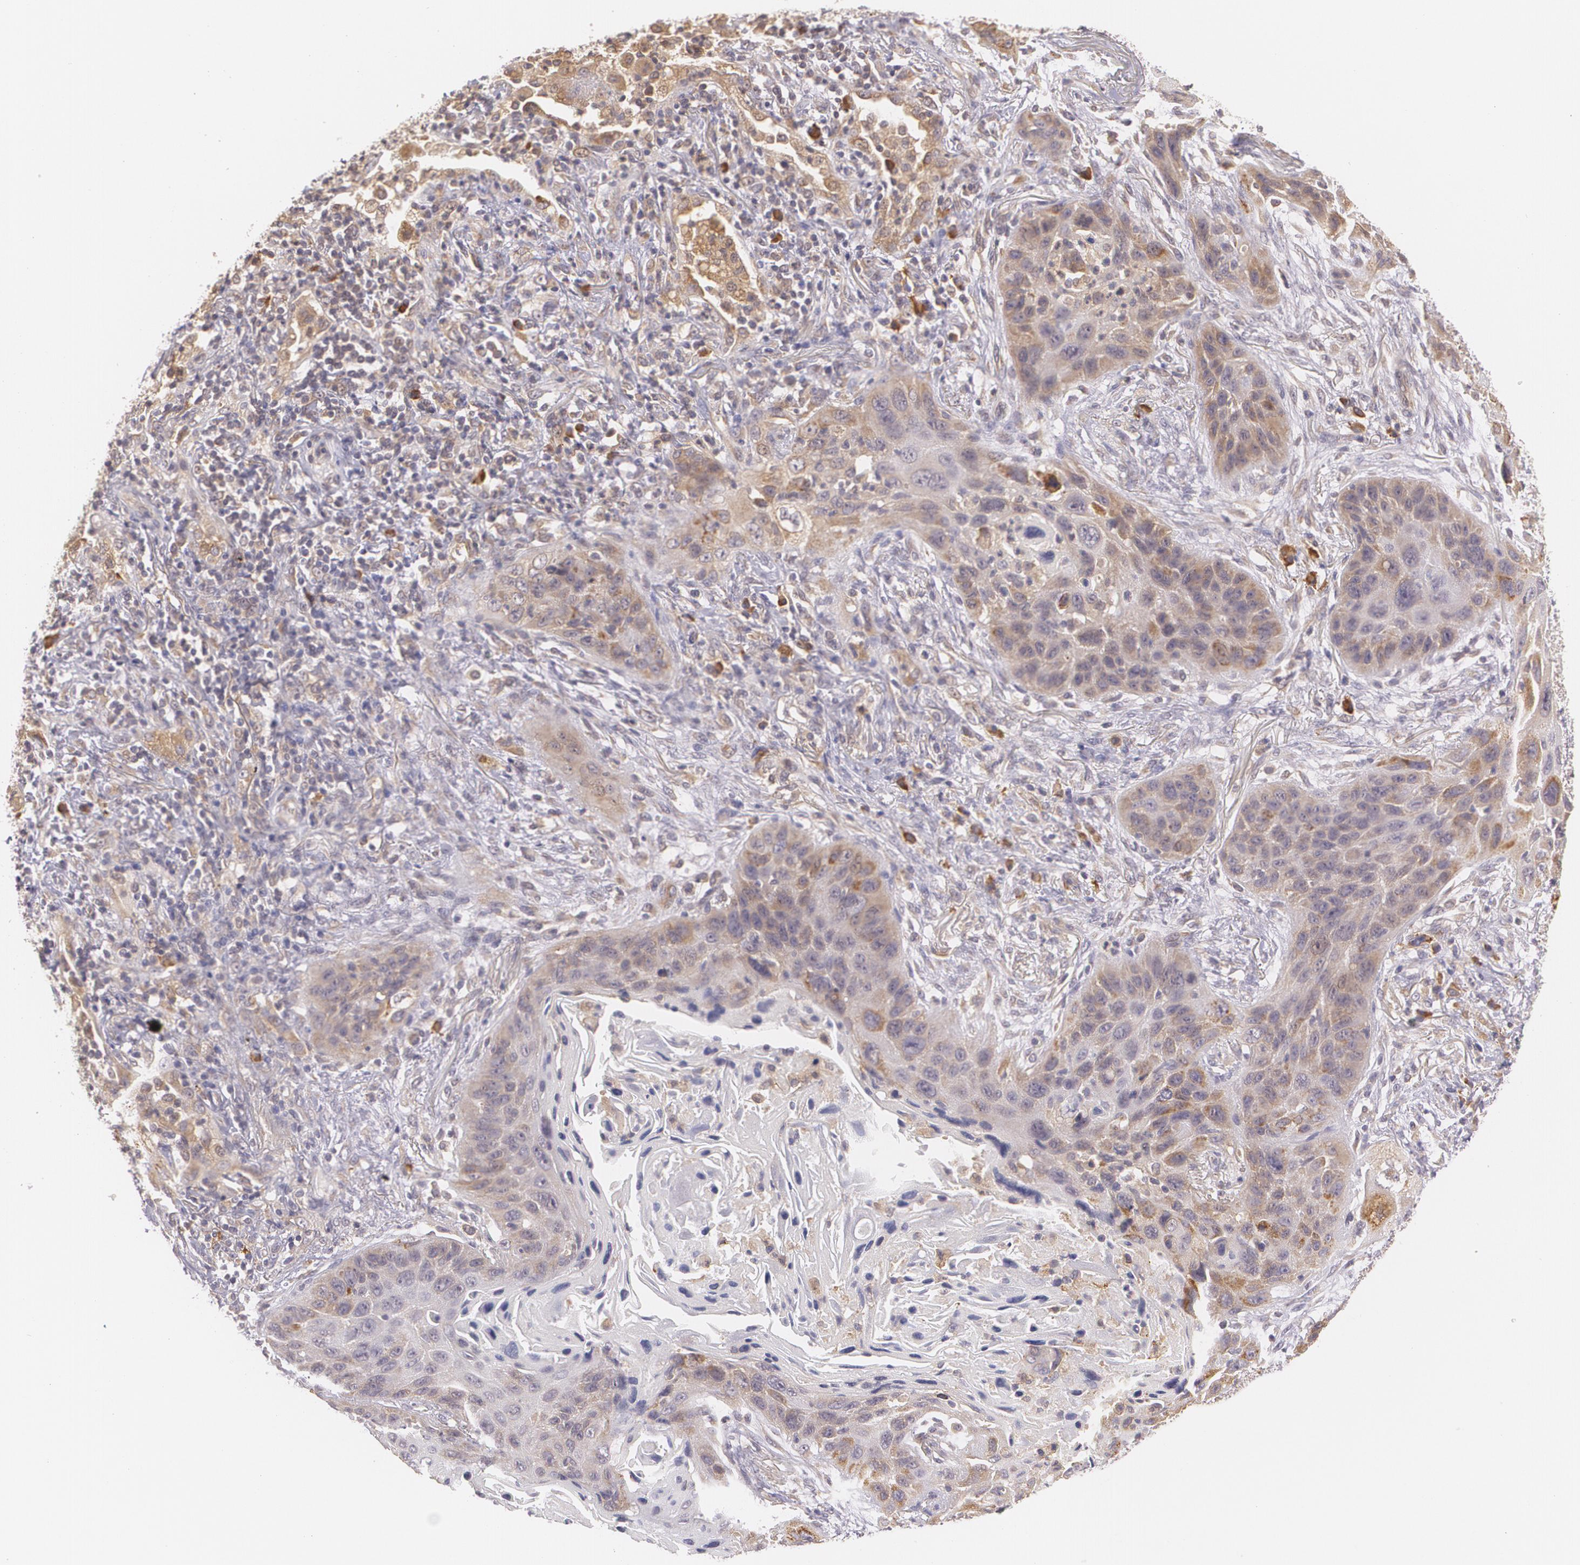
{"staining": {"intensity": "weak", "quantity": ">75%", "location": "cytoplasmic/membranous"}, "tissue": "lung cancer", "cell_type": "Tumor cells", "image_type": "cancer", "snomed": [{"axis": "morphology", "description": "Squamous cell carcinoma, NOS"}, {"axis": "topography", "description": "Lung"}], "caption": "About >75% of tumor cells in human lung cancer exhibit weak cytoplasmic/membranous protein positivity as visualized by brown immunohistochemical staining.", "gene": "CCL17", "patient": {"sex": "female", "age": 67}}